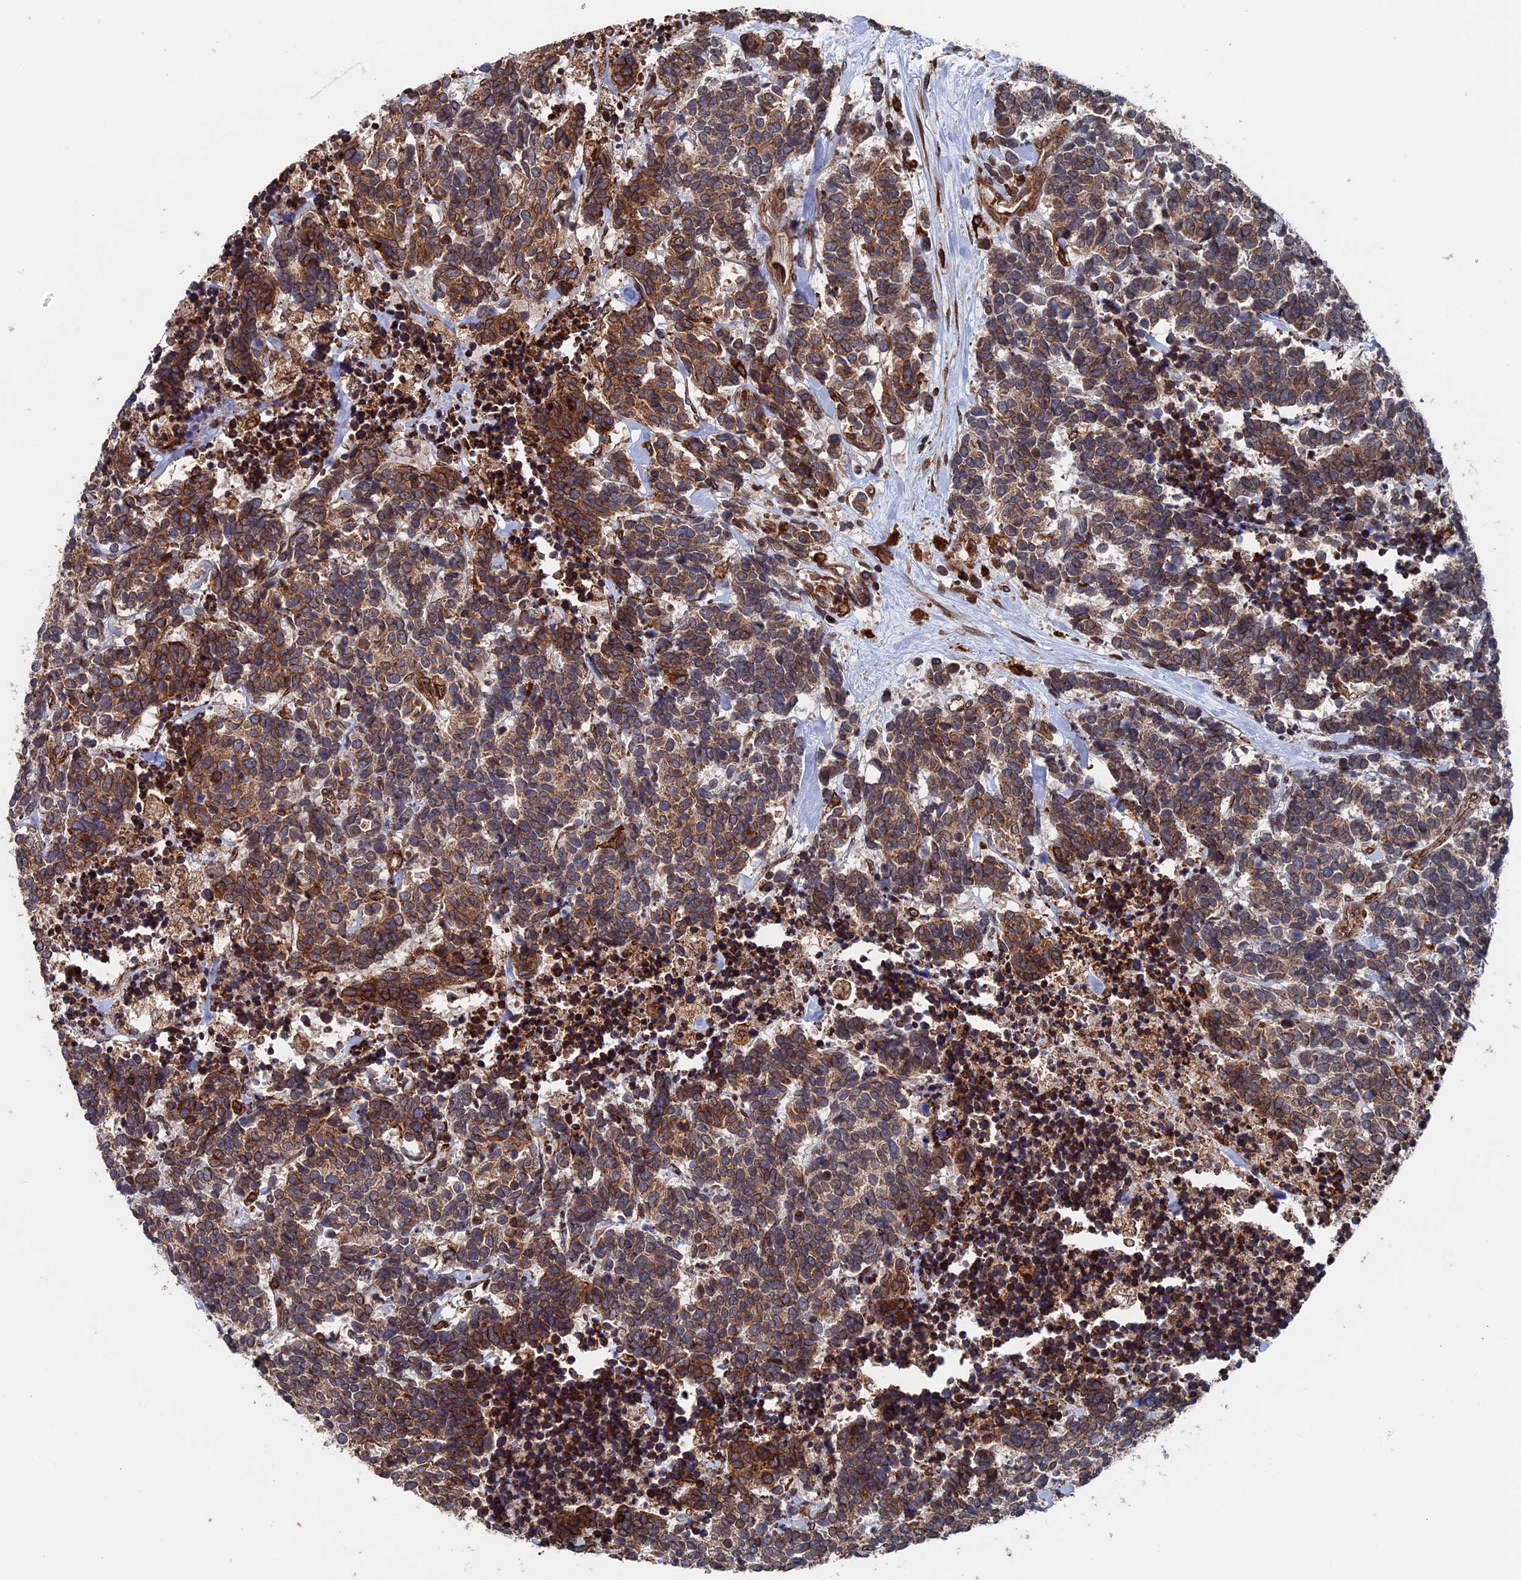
{"staining": {"intensity": "moderate", "quantity": ">75%", "location": "cytoplasmic/membranous"}, "tissue": "carcinoid", "cell_type": "Tumor cells", "image_type": "cancer", "snomed": [{"axis": "morphology", "description": "Carcinoma, NOS"}, {"axis": "morphology", "description": "Carcinoid, malignant, NOS"}, {"axis": "topography", "description": "Urinary bladder"}], "caption": "A micrograph showing moderate cytoplasmic/membranous expression in about >75% of tumor cells in carcinoid (malignant), as visualized by brown immunohistochemical staining.", "gene": "RPUSD1", "patient": {"sex": "male", "age": 57}}